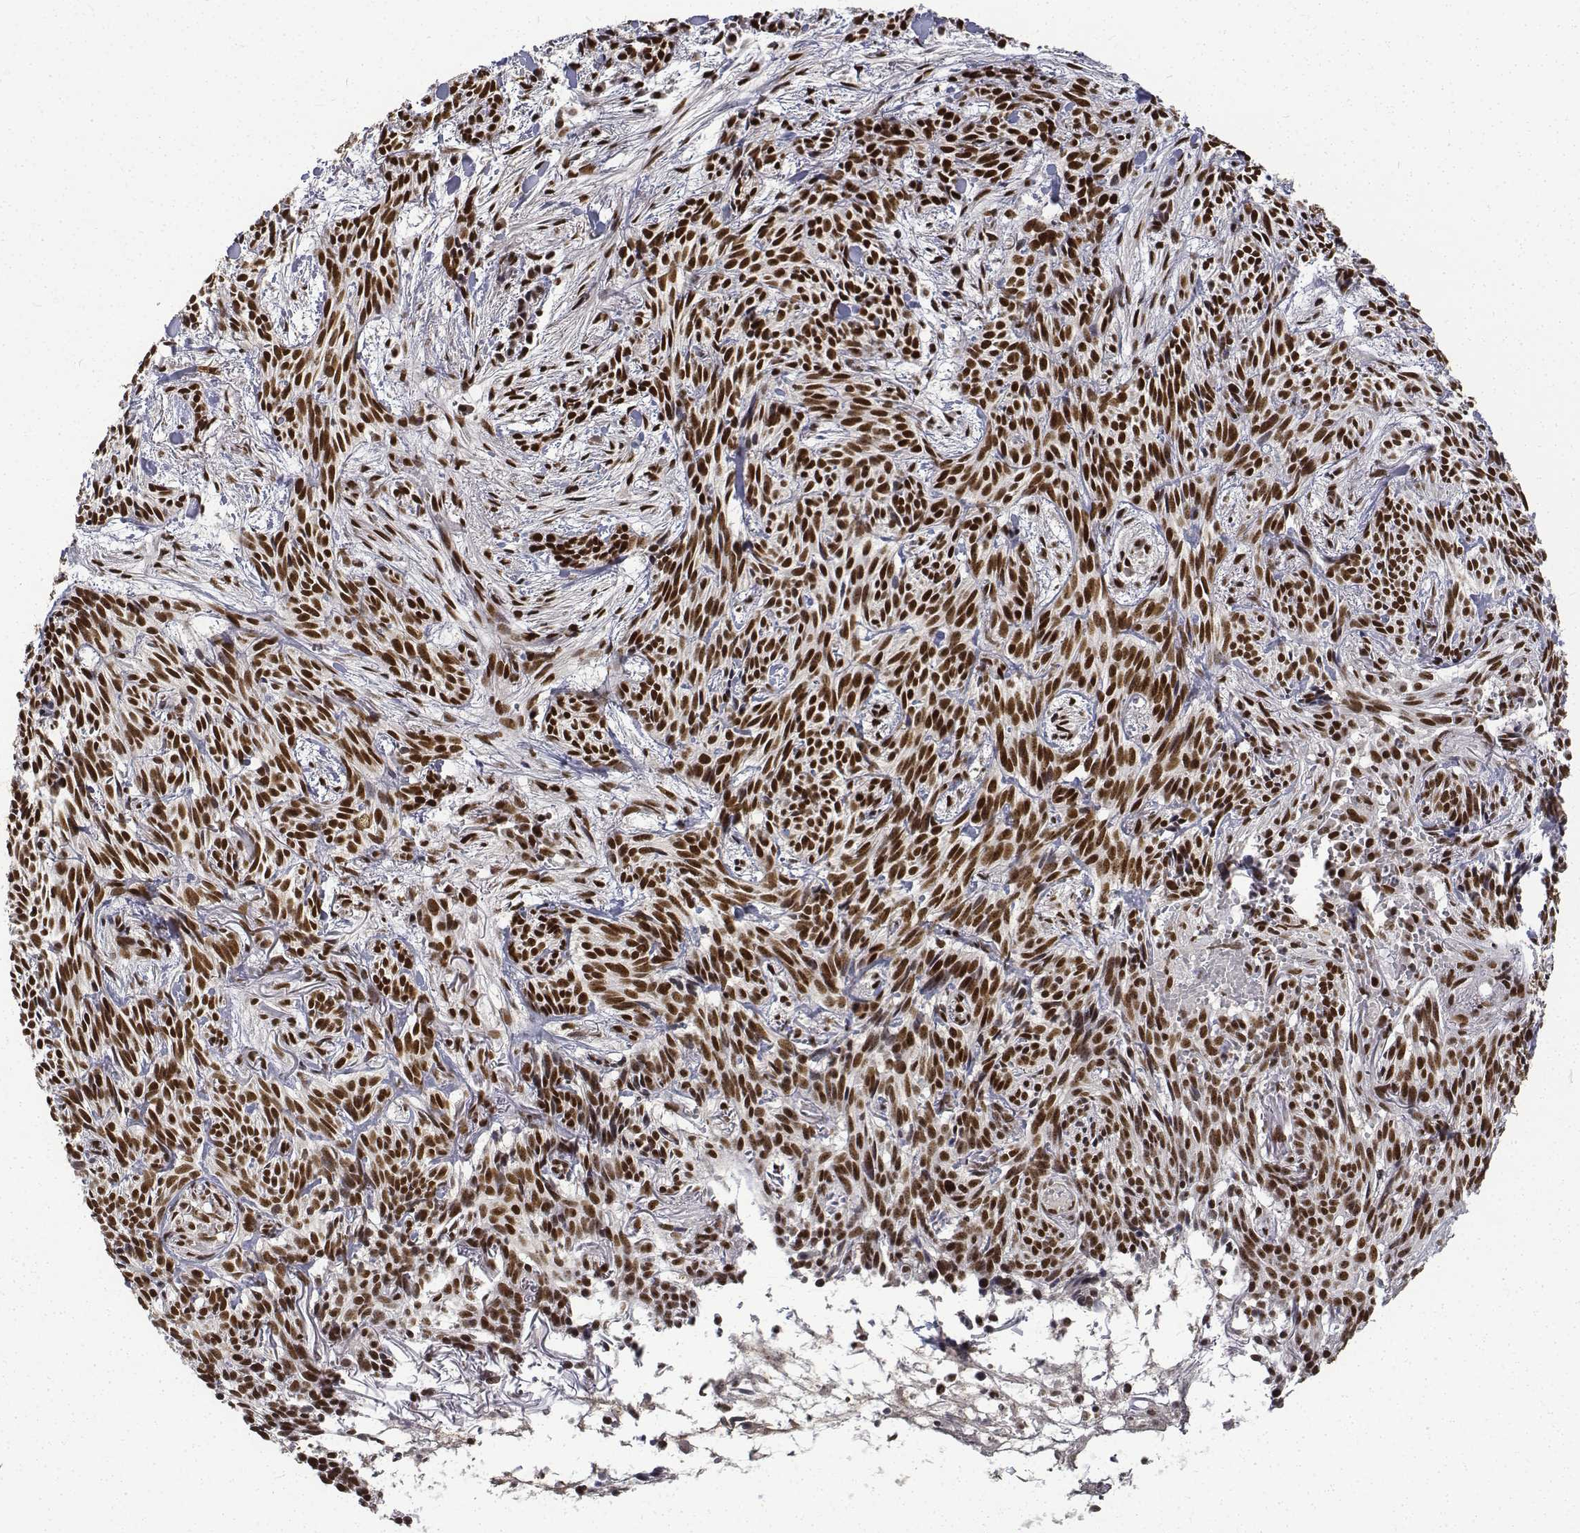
{"staining": {"intensity": "strong", "quantity": ">75%", "location": "nuclear"}, "tissue": "skin cancer", "cell_type": "Tumor cells", "image_type": "cancer", "snomed": [{"axis": "morphology", "description": "Basal cell carcinoma"}, {"axis": "topography", "description": "Skin"}], "caption": "A brown stain shows strong nuclear positivity of a protein in human skin cancer tumor cells. (brown staining indicates protein expression, while blue staining denotes nuclei).", "gene": "ATRX", "patient": {"sex": "male", "age": 71}}